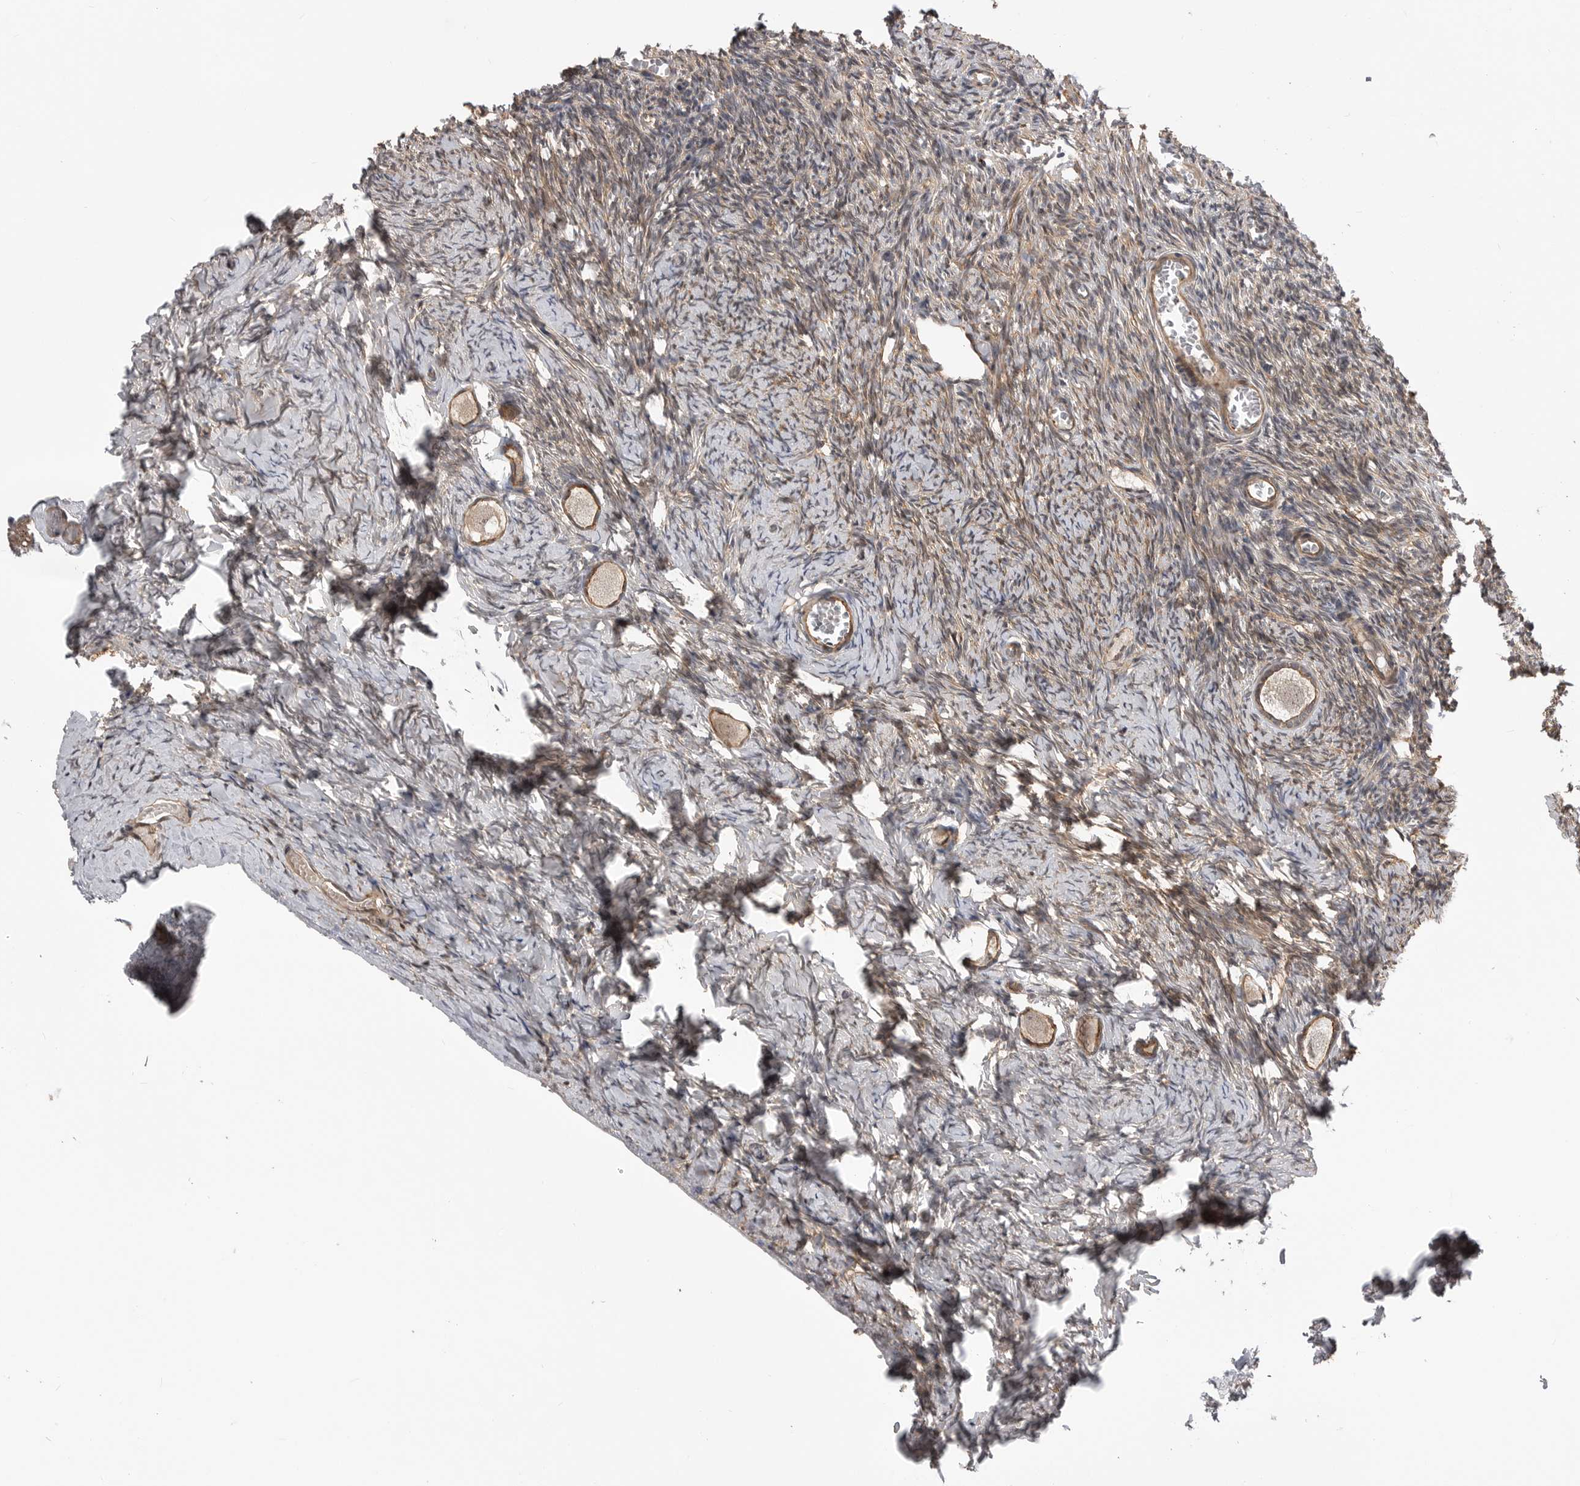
{"staining": {"intensity": "moderate", "quantity": ">75%", "location": "cytoplasmic/membranous"}, "tissue": "ovary", "cell_type": "Follicle cells", "image_type": "normal", "snomed": [{"axis": "morphology", "description": "Normal tissue, NOS"}, {"axis": "topography", "description": "Ovary"}], "caption": "This micrograph shows IHC staining of unremarkable human ovary, with medium moderate cytoplasmic/membranous expression in approximately >75% of follicle cells.", "gene": "TRIM56", "patient": {"sex": "female", "age": 27}}